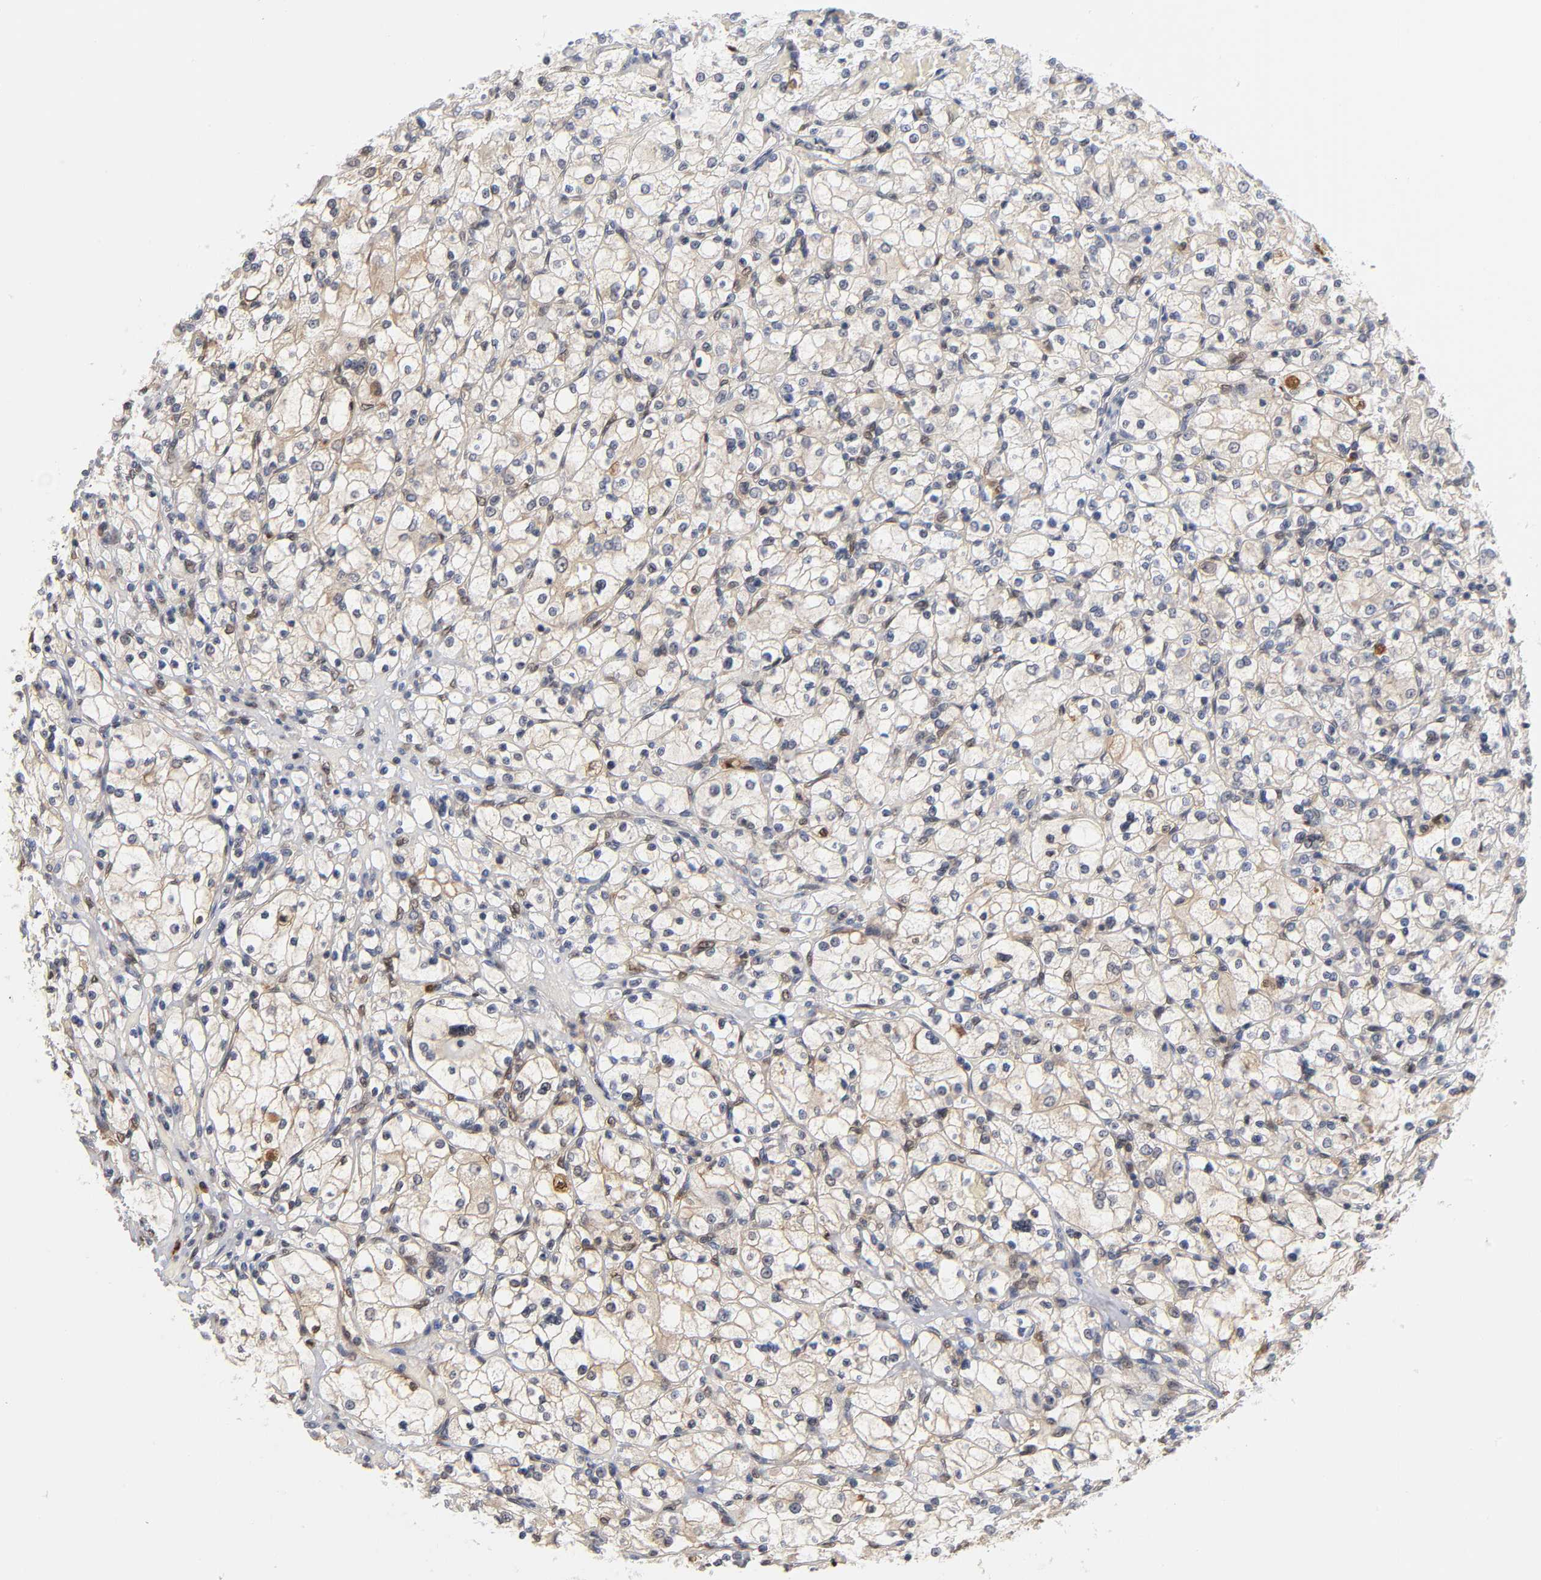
{"staining": {"intensity": "weak", "quantity": "<25%", "location": "cytoplasmic/membranous"}, "tissue": "renal cancer", "cell_type": "Tumor cells", "image_type": "cancer", "snomed": [{"axis": "morphology", "description": "Adenocarcinoma, NOS"}, {"axis": "topography", "description": "Kidney"}], "caption": "The immunohistochemistry (IHC) histopathology image has no significant expression in tumor cells of renal cancer tissue.", "gene": "DFFB", "patient": {"sex": "female", "age": 83}}